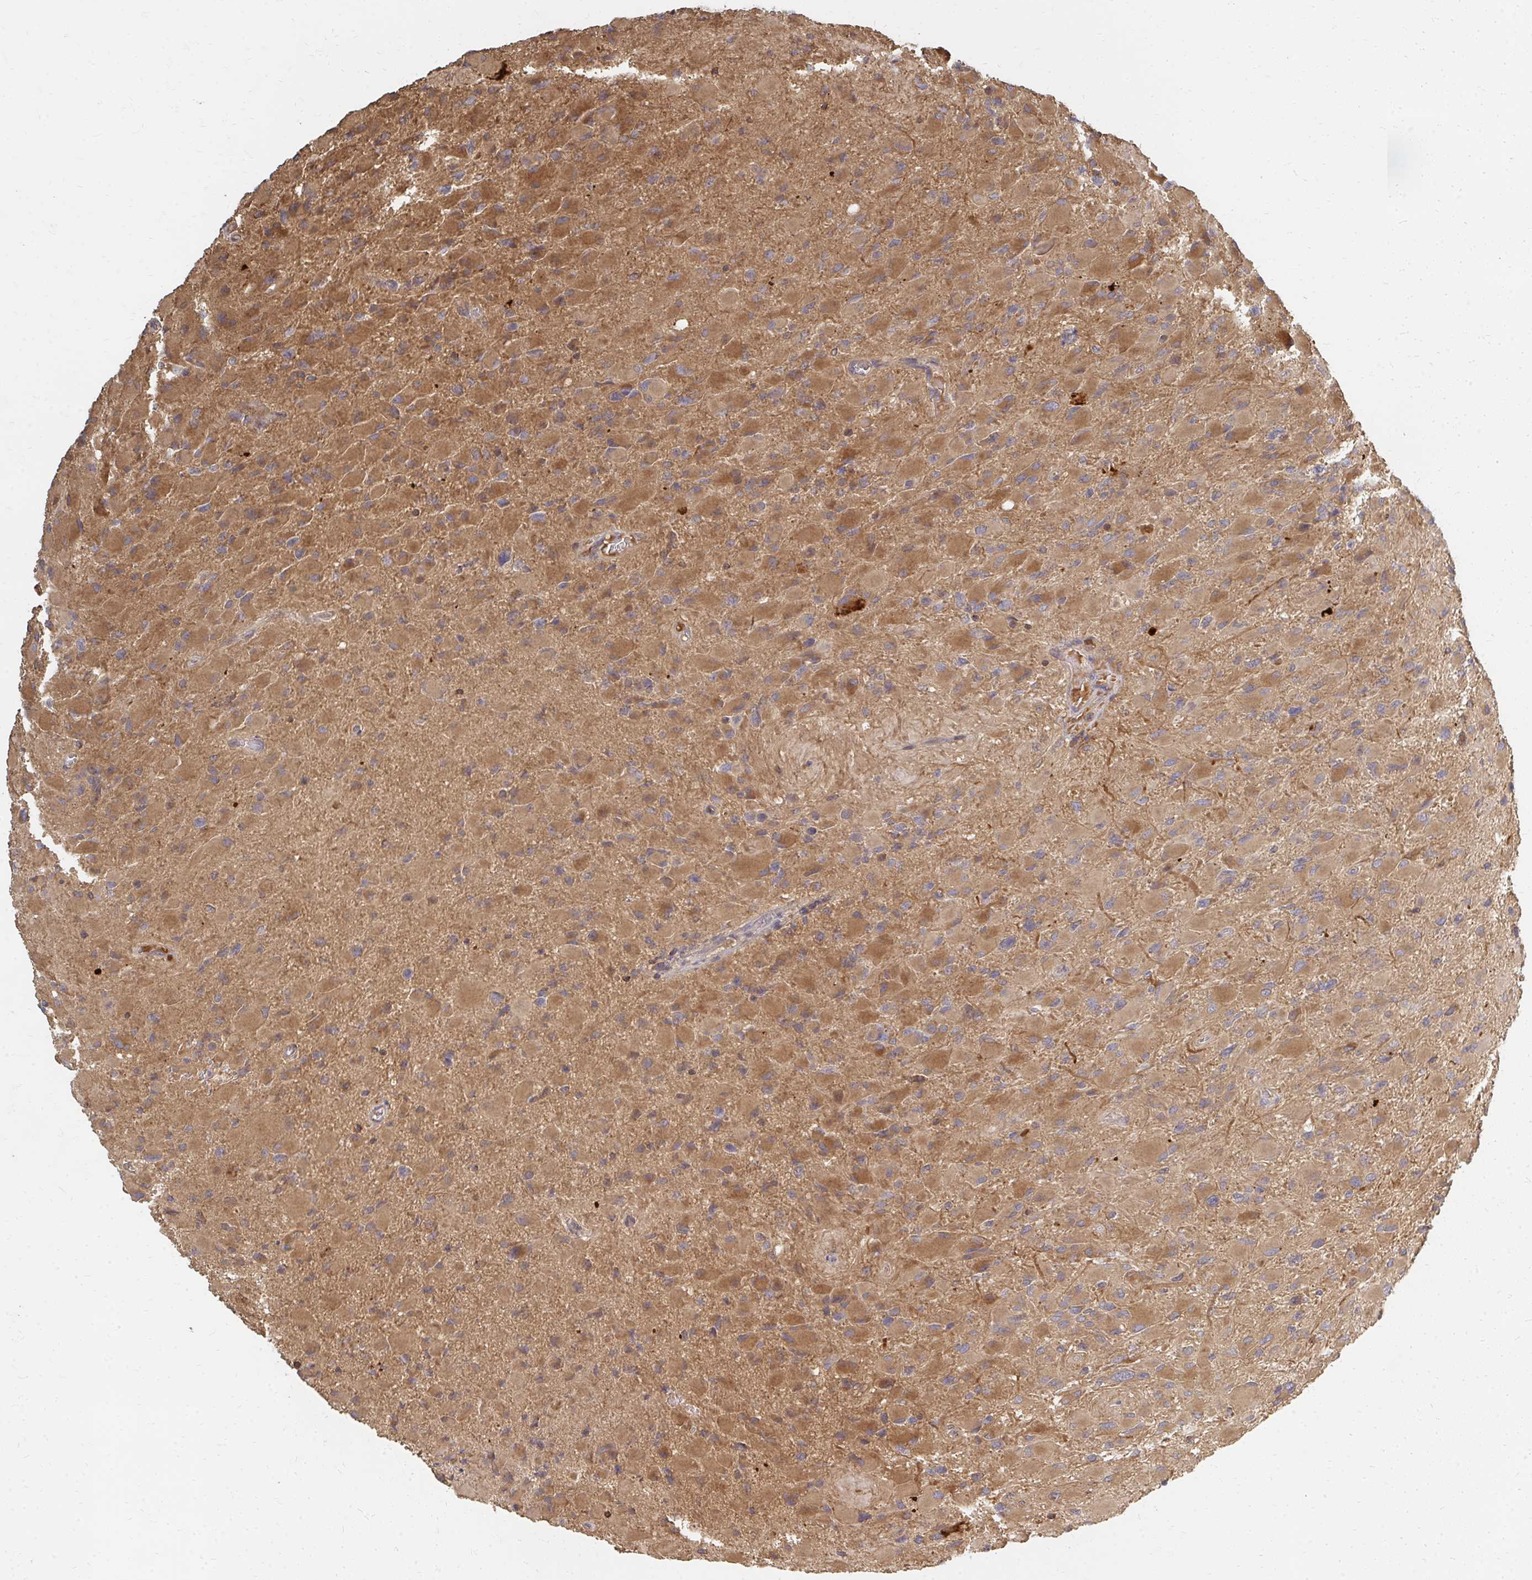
{"staining": {"intensity": "moderate", "quantity": ">75%", "location": "cytoplasmic/membranous"}, "tissue": "glioma", "cell_type": "Tumor cells", "image_type": "cancer", "snomed": [{"axis": "morphology", "description": "Glioma, malignant, High grade"}, {"axis": "topography", "description": "Cerebral cortex"}], "caption": "About >75% of tumor cells in human malignant glioma (high-grade) exhibit moderate cytoplasmic/membranous protein positivity as visualized by brown immunohistochemical staining.", "gene": "ZNF285", "patient": {"sex": "female", "age": 36}}